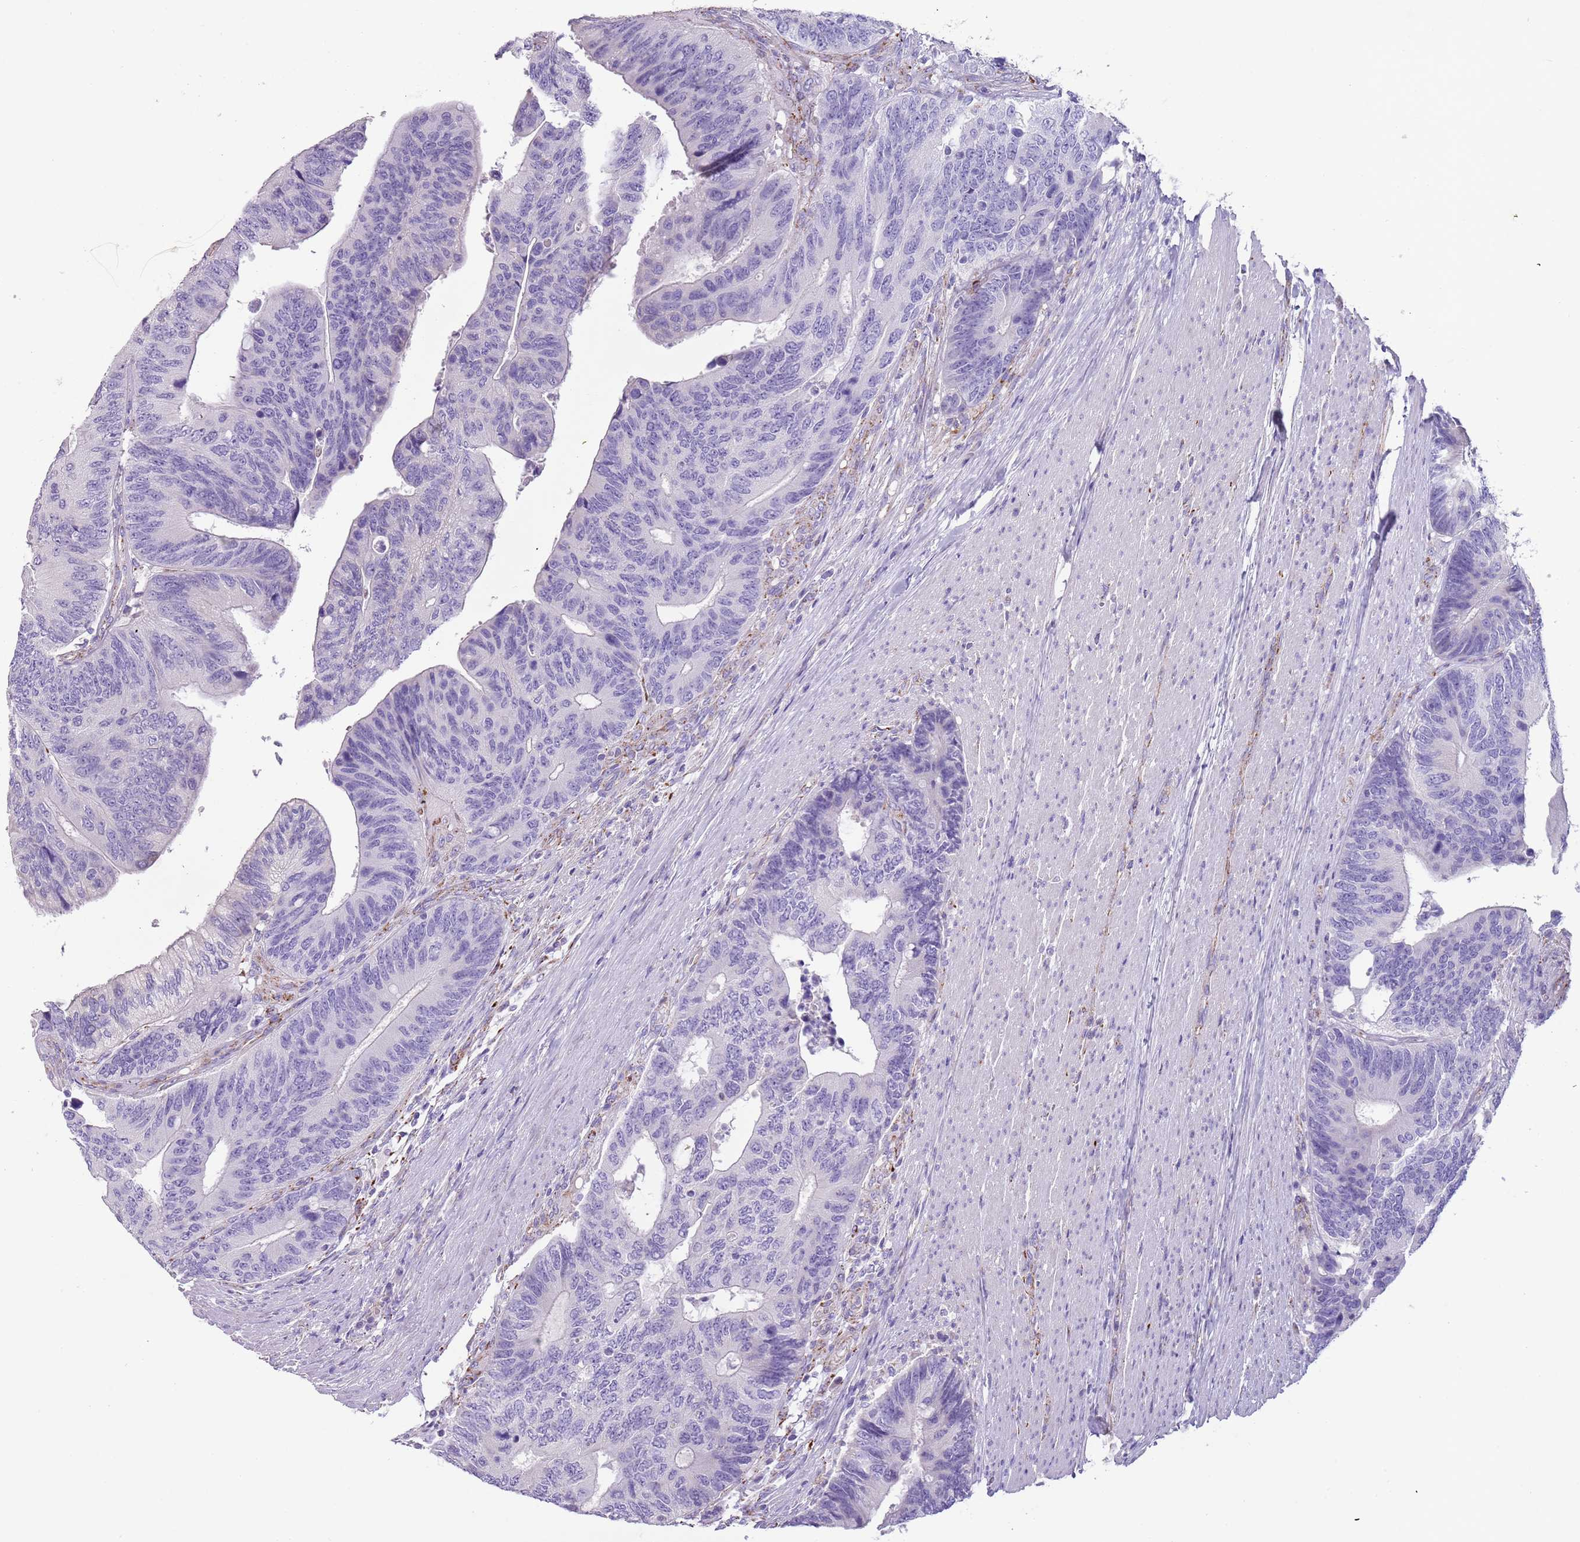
{"staining": {"intensity": "negative", "quantity": "none", "location": "none"}, "tissue": "colorectal cancer", "cell_type": "Tumor cells", "image_type": "cancer", "snomed": [{"axis": "morphology", "description": "Adenocarcinoma, NOS"}, {"axis": "topography", "description": "Colon"}], "caption": "Protein analysis of colorectal cancer (adenocarcinoma) reveals no significant expression in tumor cells.", "gene": "RNF222", "patient": {"sex": "male", "age": 87}}